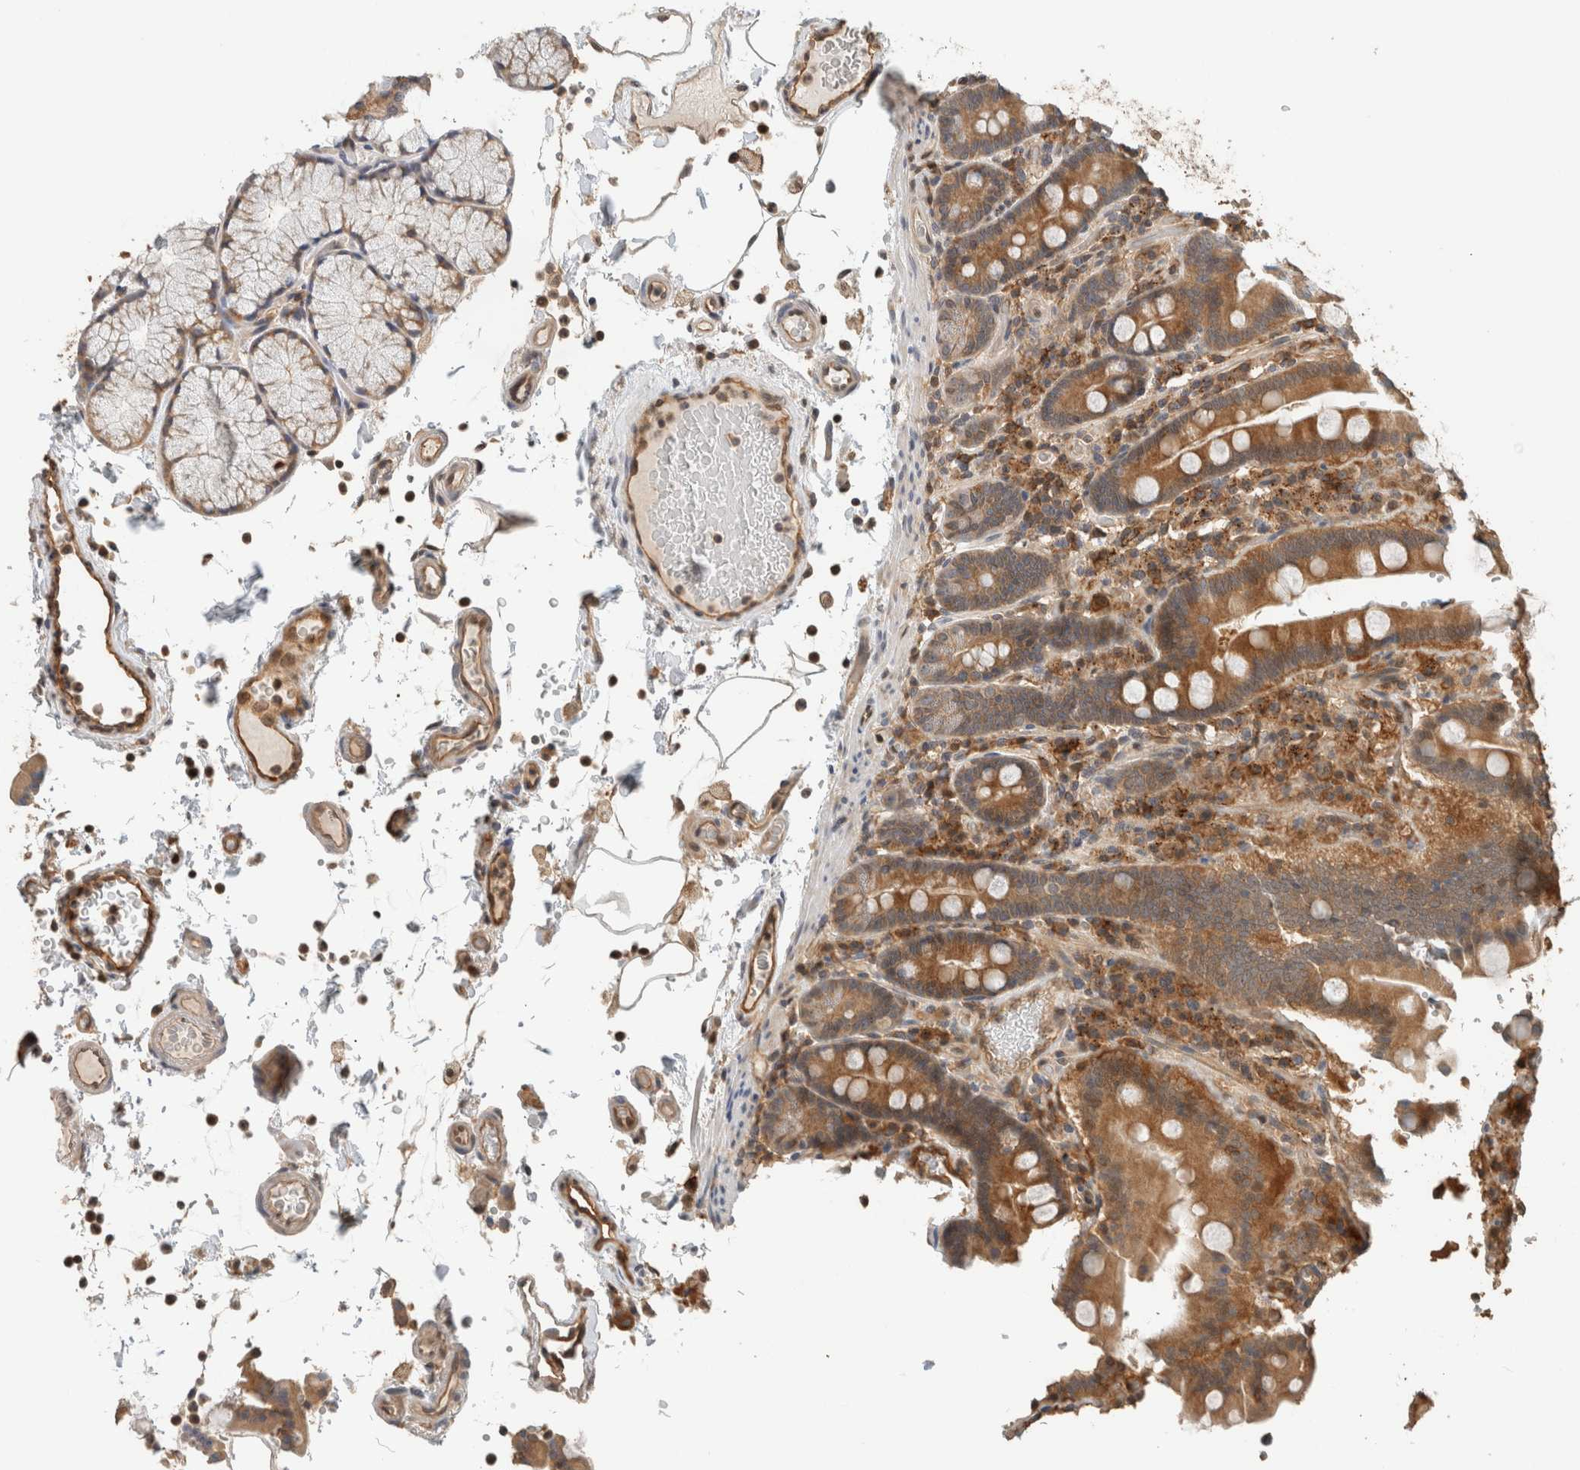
{"staining": {"intensity": "moderate", "quantity": ">75%", "location": "cytoplasmic/membranous"}, "tissue": "duodenum", "cell_type": "Glandular cells", "image_type": "normal", "snomed": [{"axis": "morphology", "description": "Normal tissue, NOS"}, {"axis": "topography", "description": "Small intestine, NOS"}], "caption": "Approximately >75% of glandular cells in unremarkable duodenum display moderate cytoplasmic/membranous protein positivity as visualized by brown immunohistochemical staining.", "gene": "PFDN4", "patient": {"sex": "female", "age": 71}}